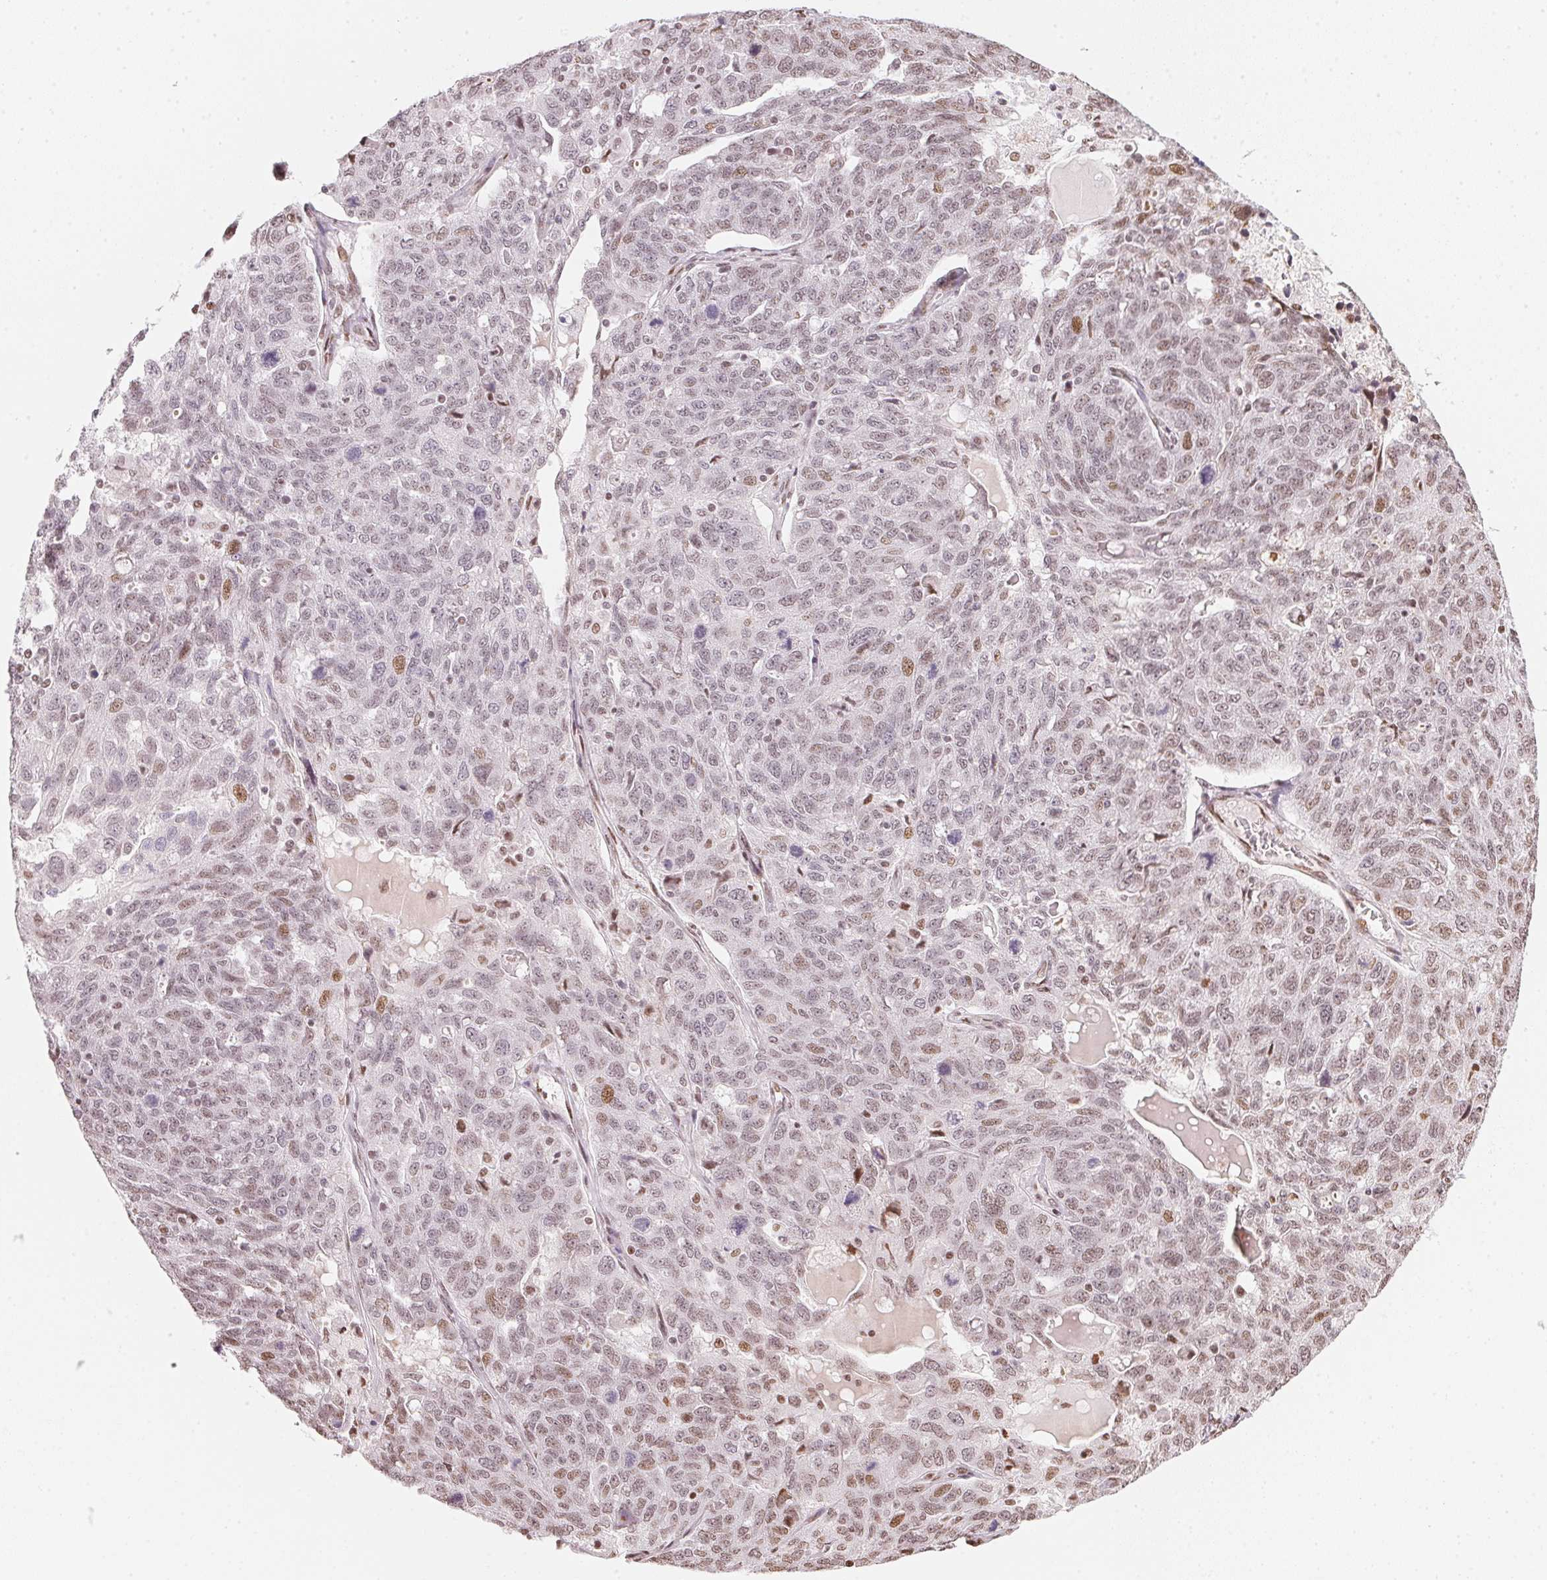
{"staining": {"intensity": "weak", "quantity": "<25%", "location": "nuclear"}, "tissue": "ovarian cancer", "cell_type": "Tumor cells", "image_type": "cancer", "snomed": [{"axis": "morphology", "description": "Cystadenocarcinoma, serous, NOS"}, {"axis": "topography", "description": "Ovary"}], "caption": "Immunohistochemistry (IHC) of human ovarian cancer displays no expression in tumor cells.", "gene": "KAT6A", "patient": {"sex": "female", "age": 71}}